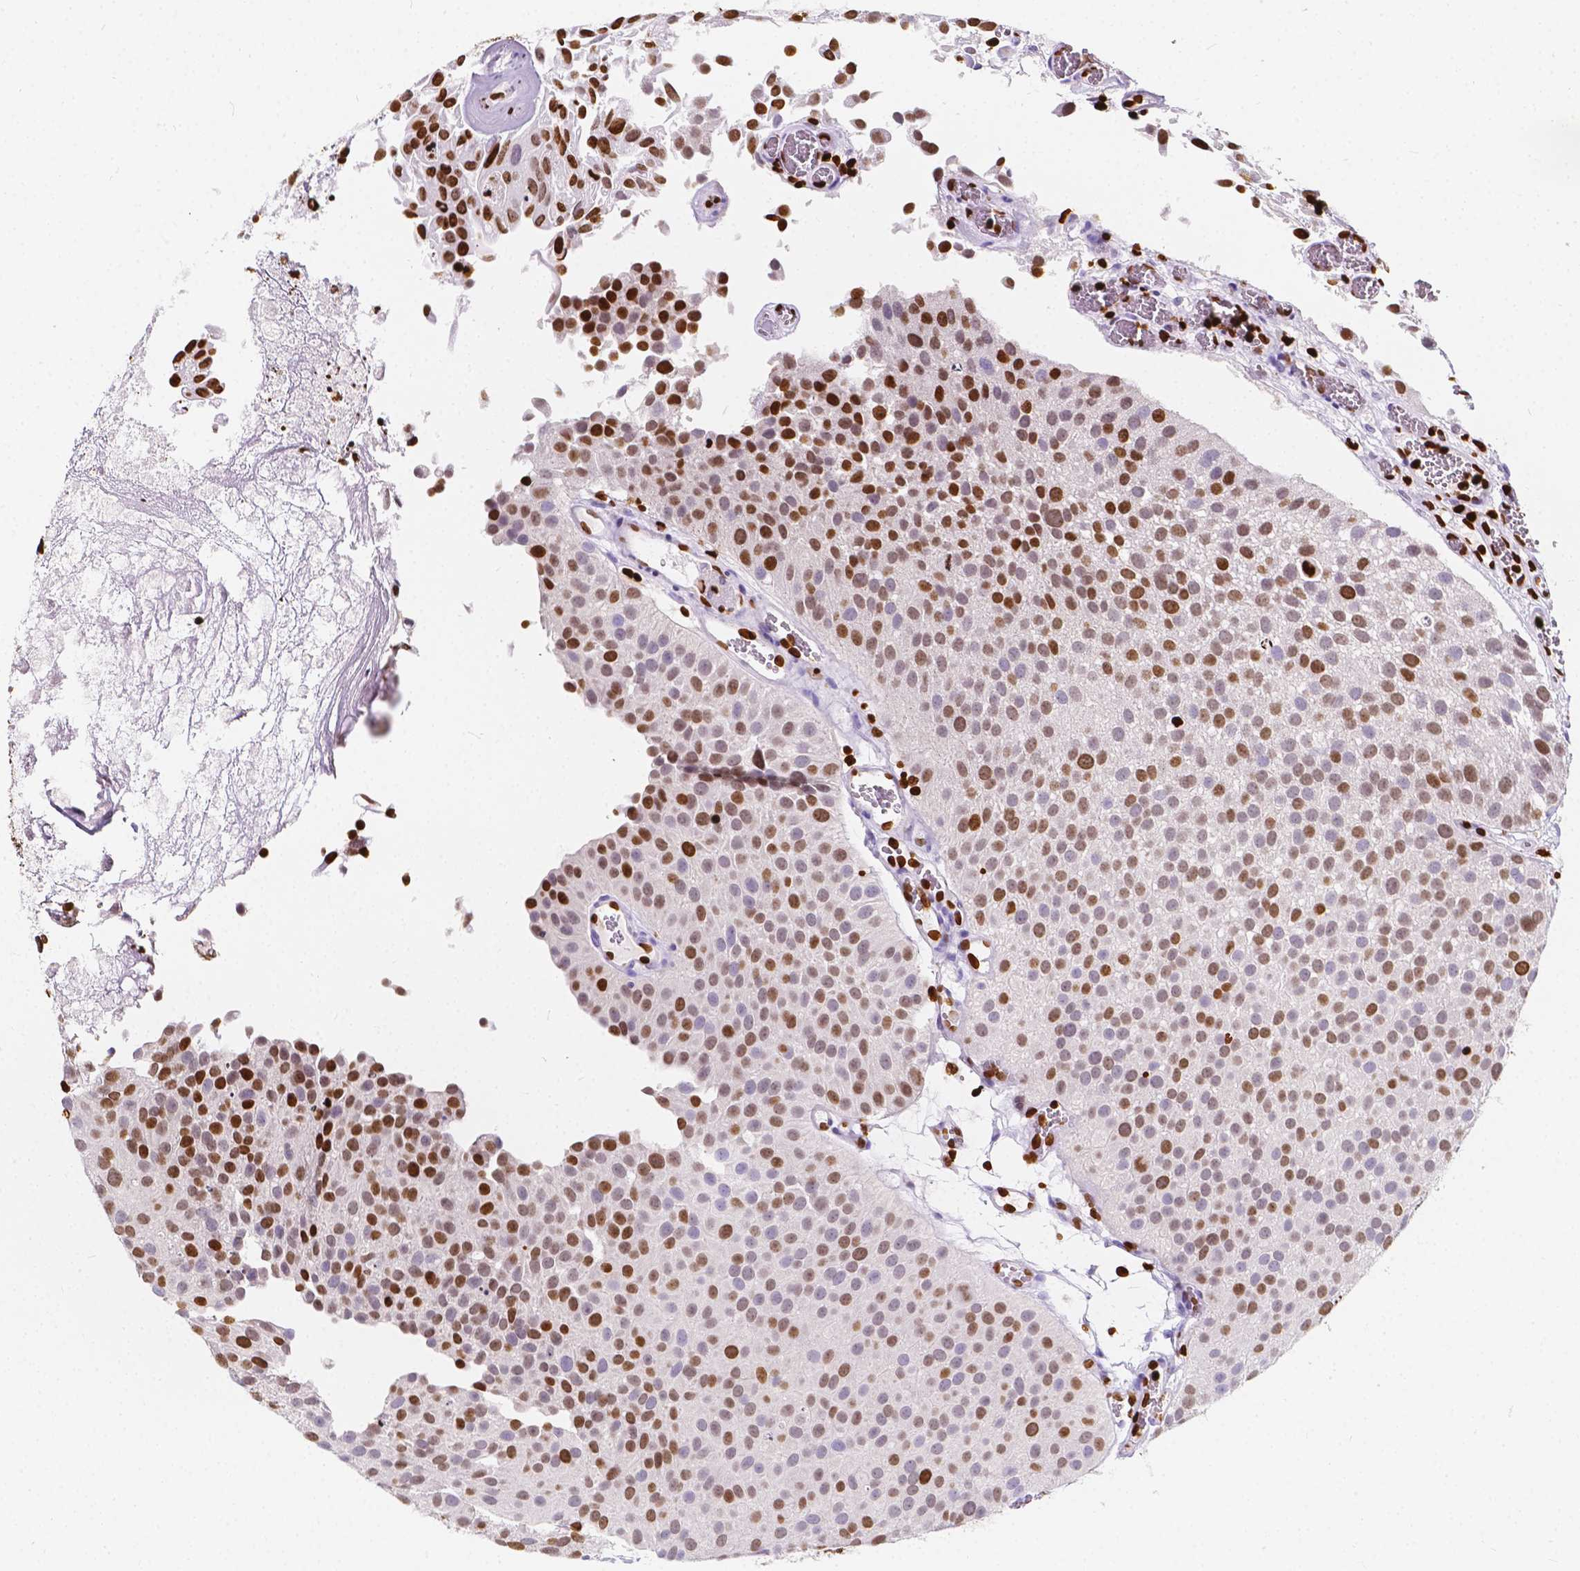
{"staining": {"intensity": "strong", "quantity": "25%-75%", "location": "nuclear"}, "tissue": "urothelial cancer", "cell_type": "Tumor cells", "image_type": "cancer", "snomed": [{"axis": "morphology", "description": "Urothelial carcinoma, Low grade"}, {"axis": "topography", "description": "Urinary bladder"}], "caption": "Tumor cells demonstrate strong nuclear expression in about 25%-75% of cells in urothelial cancer.", "gene": "CBY3", "patient": {"sex": "female", "age": 69}}